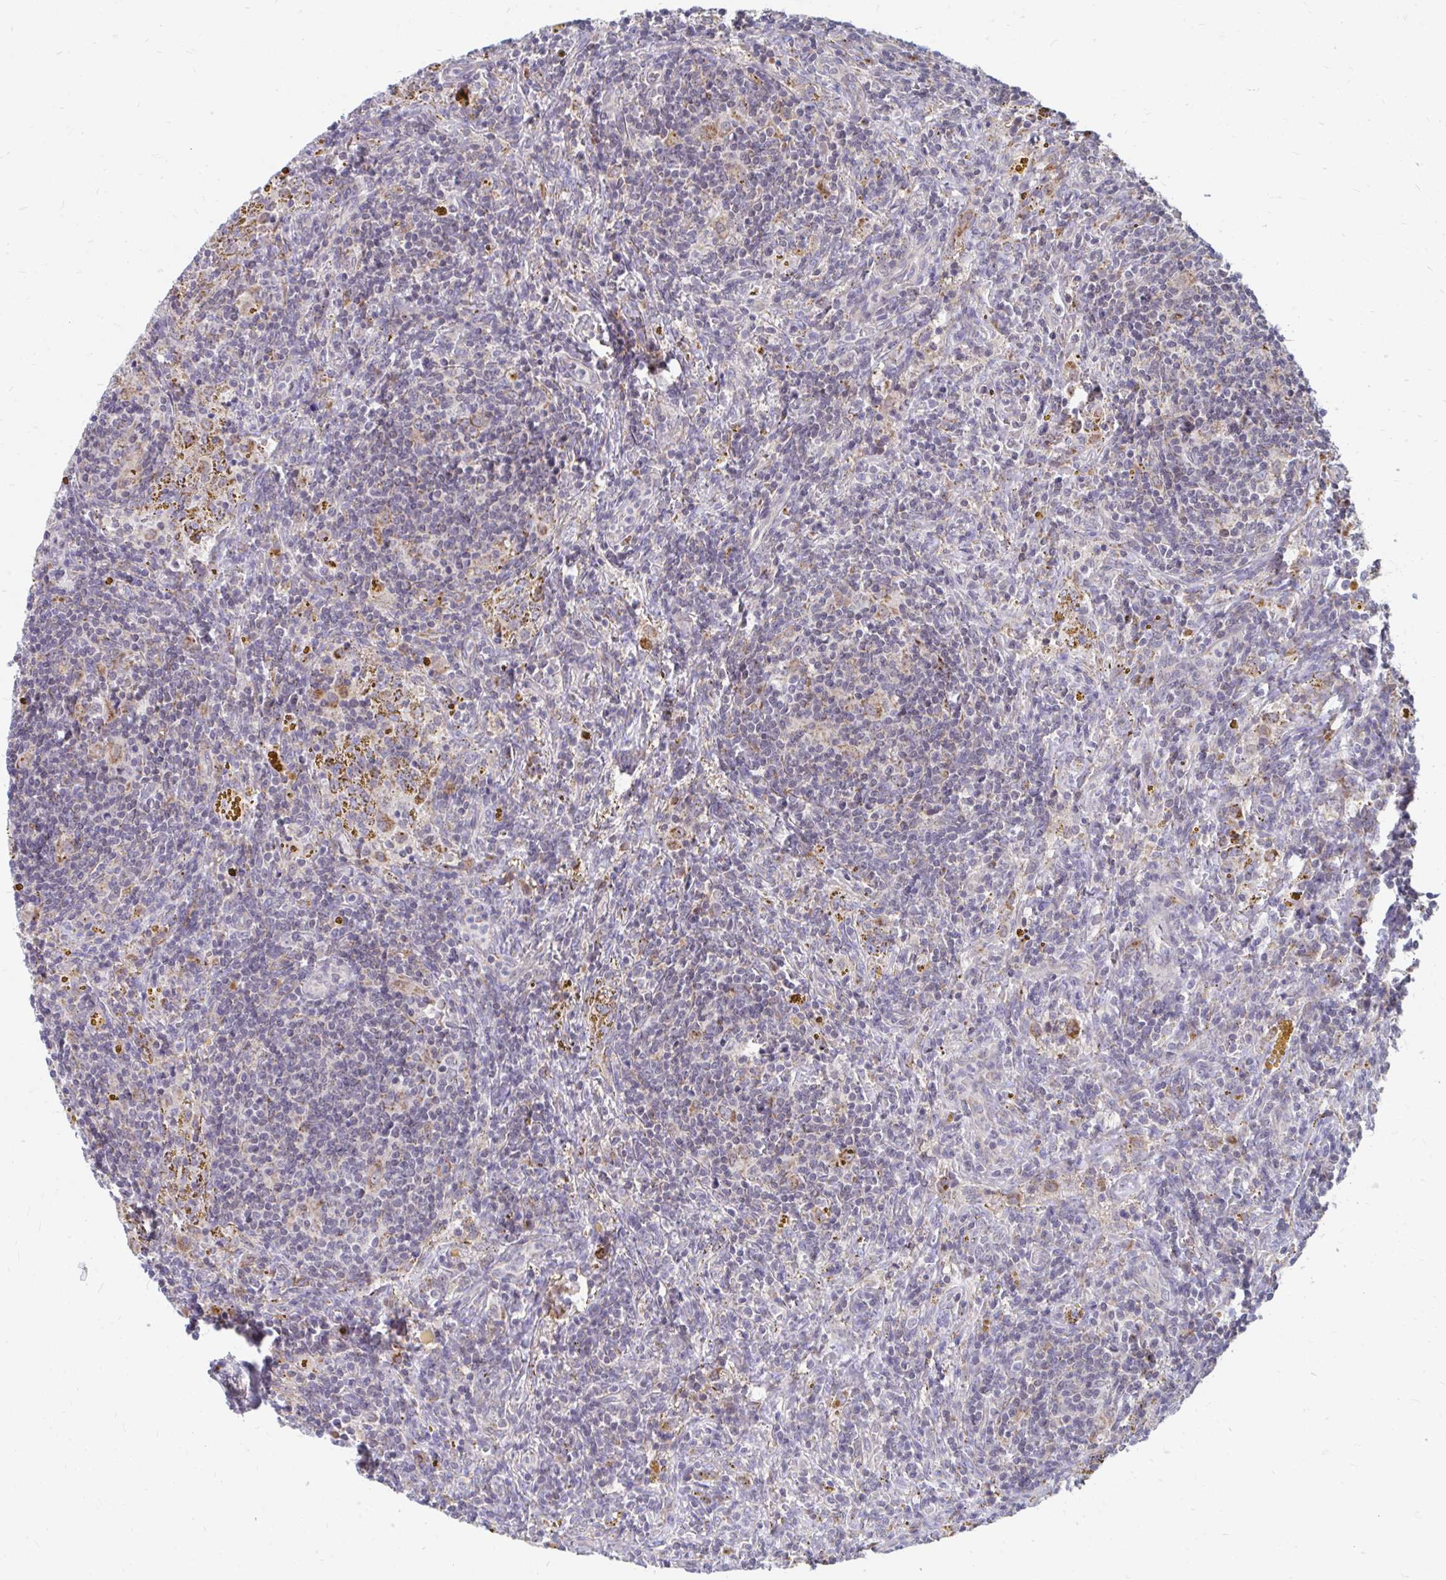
{"staining": {"intensity": "weak", "quantity": "<25%", "location": "cytoplasmic/membranous"}, "tissue": "lymphoma", "cell_type": "Tumor cells", "image_type": "cancer", "snomed": [{"axis": "morphology", "description": "Malignant lymphoma, non-Hodgkin's type, Low grade"}, {"axis": "topography", "description": "Spleen"}], "caption": "This is an immunohistochemistry (IHC) image of human lymphoma. There is no staining in tumor cells.", "gene": "PABIR3", "patient": {"sex": "female", "age": 70}}